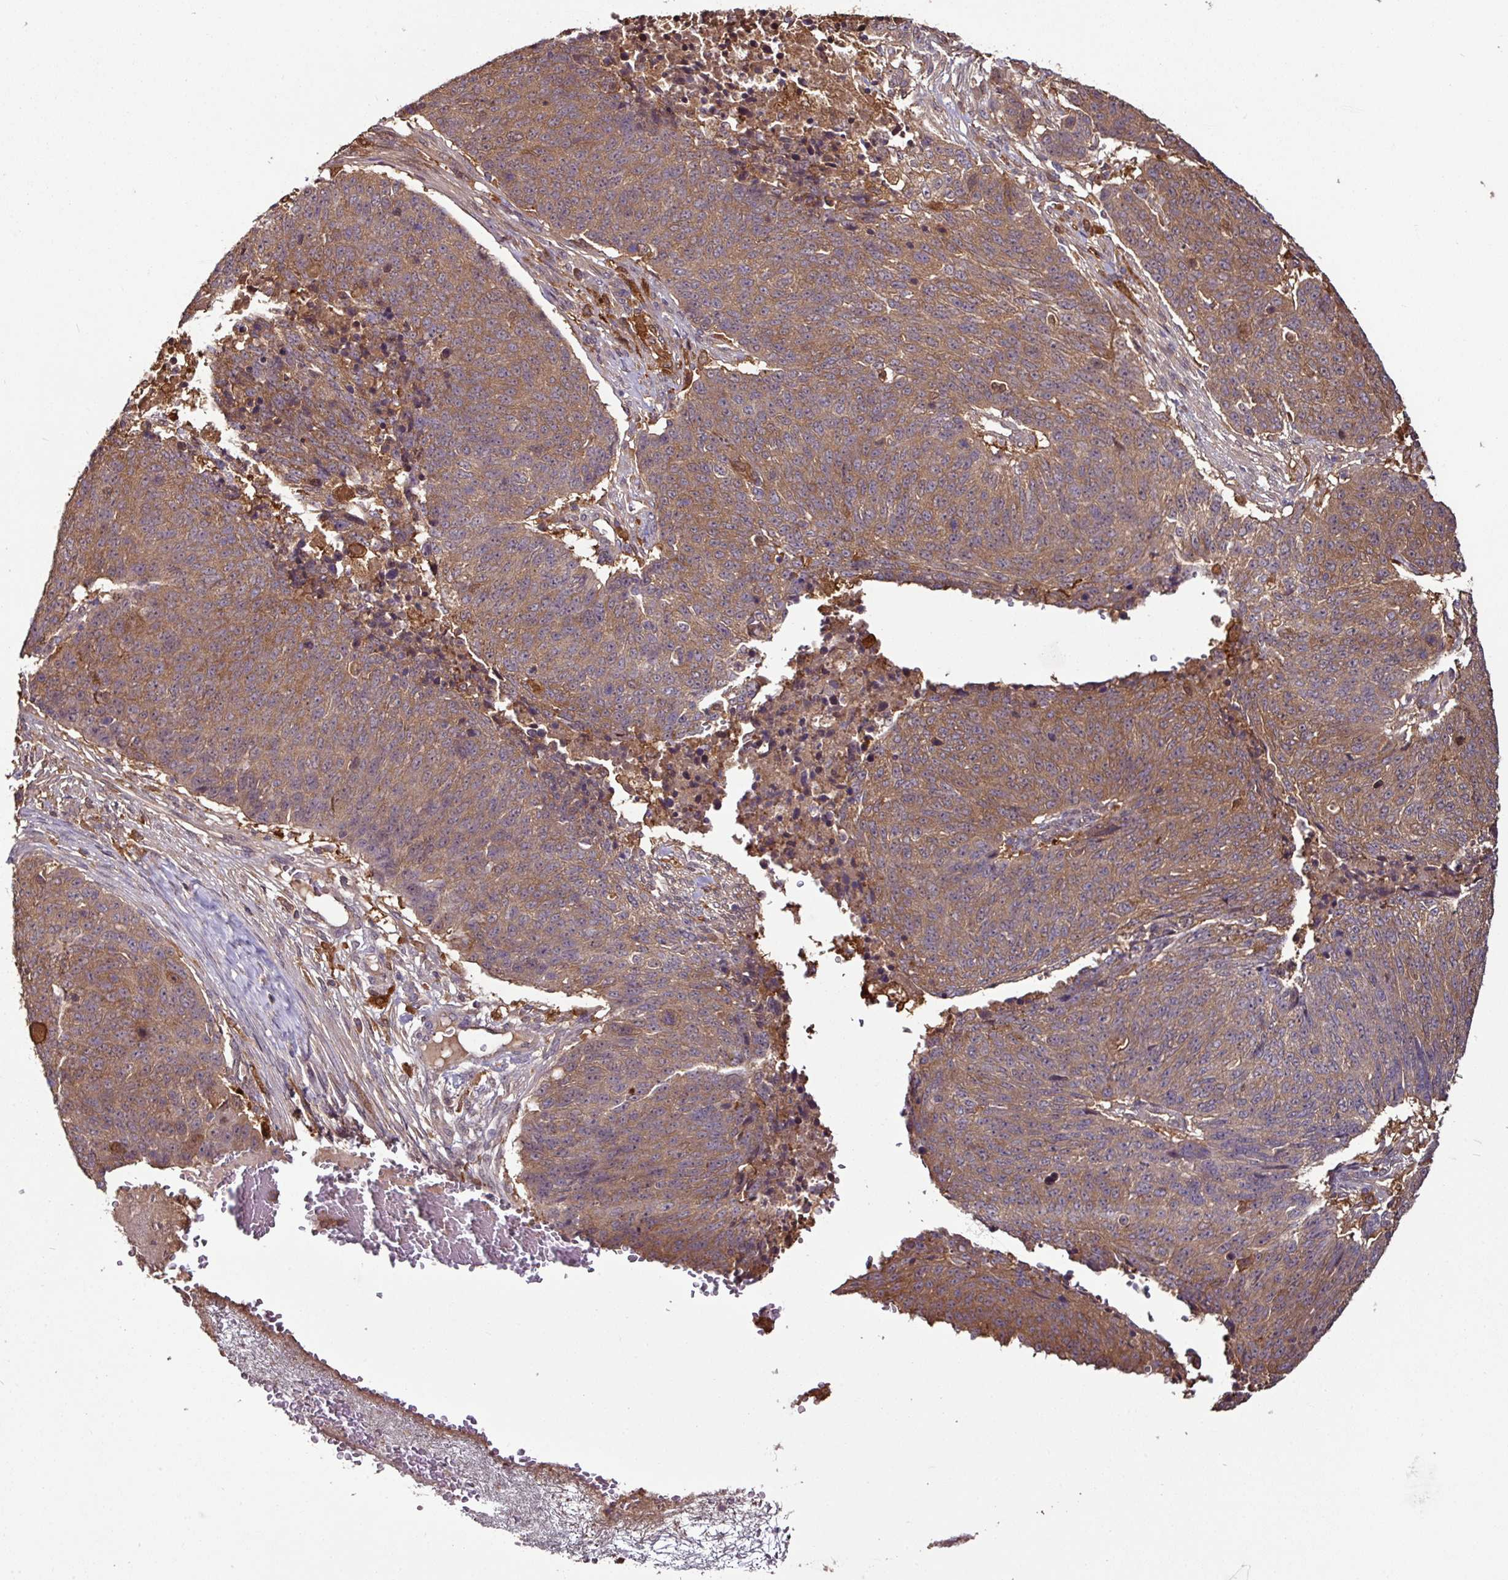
{"staining": {"intensity": "moderate", "quantity": ">75%", "location": "cytoplasmic/membranous"}, "tissue": "lung cancer", "cell_type": "Tumor cells", "image_type": "cancer", "snomed": [{"axis": "morphology", "description": "Normal tissue, NOS"}, {"axis": "morphology", "description": "Squamous cell carcinoma, NOS"}, {"axis": "topography", "description": "Lymph node"}, {"axis": "topography", "description": "Lung"}], "caption": "Lung cancer stained with a brown dye demonstrates moderate cytoplasmic/membranous positive expression in approximately >75% of tumor cells.", "gene": "GNPDA1", "patient": {"sex": "male", "age": 66}}